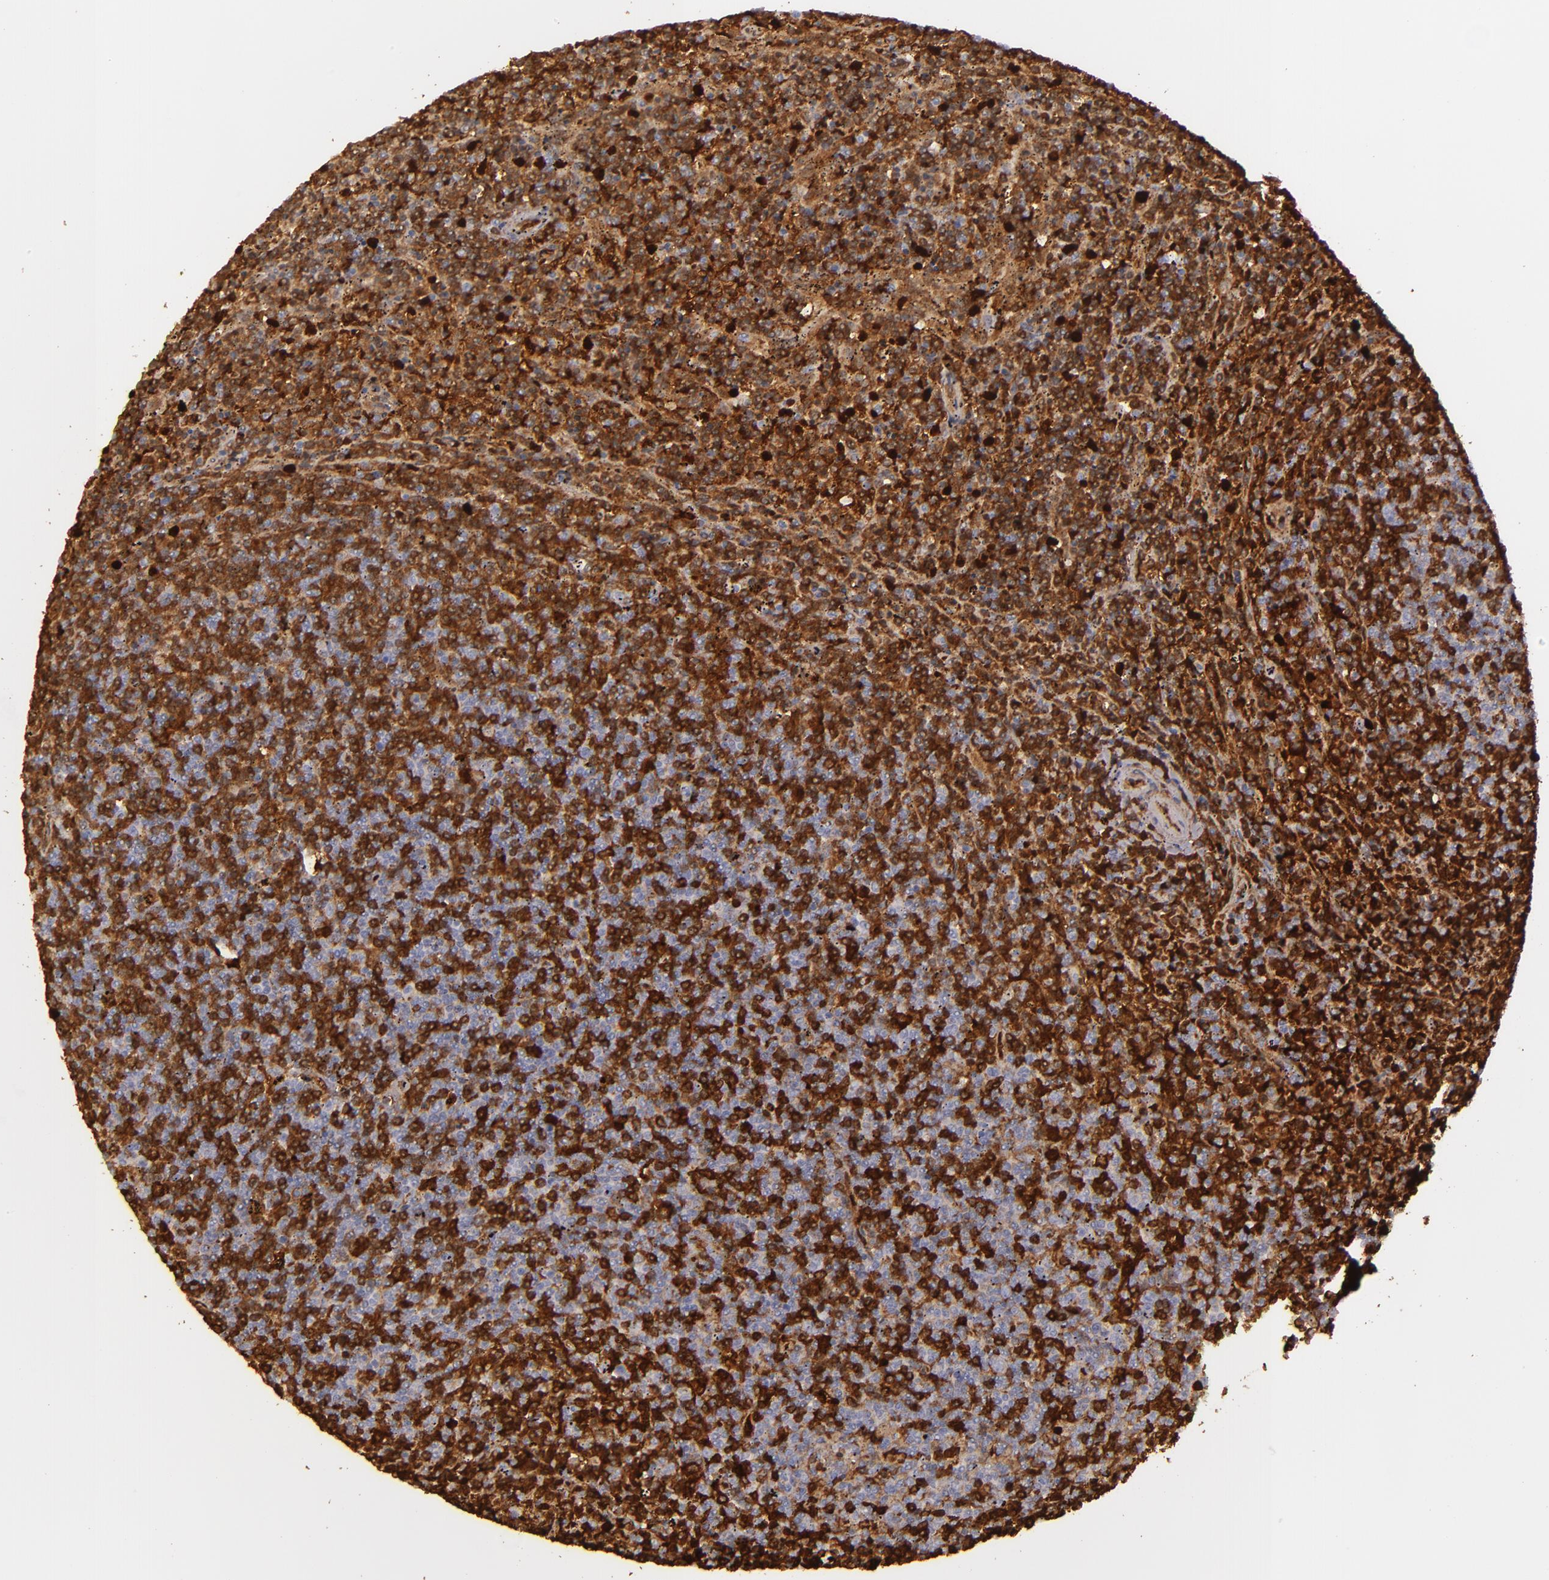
{"staining": {"intensity": "strong", "quantity": "25%-75%", "location": "cytoplasmic/membranous"}, "tissue": "lymphoma", "cell_type": "Tumor cells", "image_type": "cancer", "snomed": [{"axis": "morphology", "description": "Malignant lymphoma, non-Hodgkin's type, Low grade"}, {"axis": "topography", "description": "Spleen"}], "caption": "The immunohistochemical stain labels strong cytoplasmic/membranous staining in tumor cells of low-grade malignant lymphoma, non-Hodgkin's type tissue.", "gene": "ACE", "patient": {"sex": "female", "age": 50}}